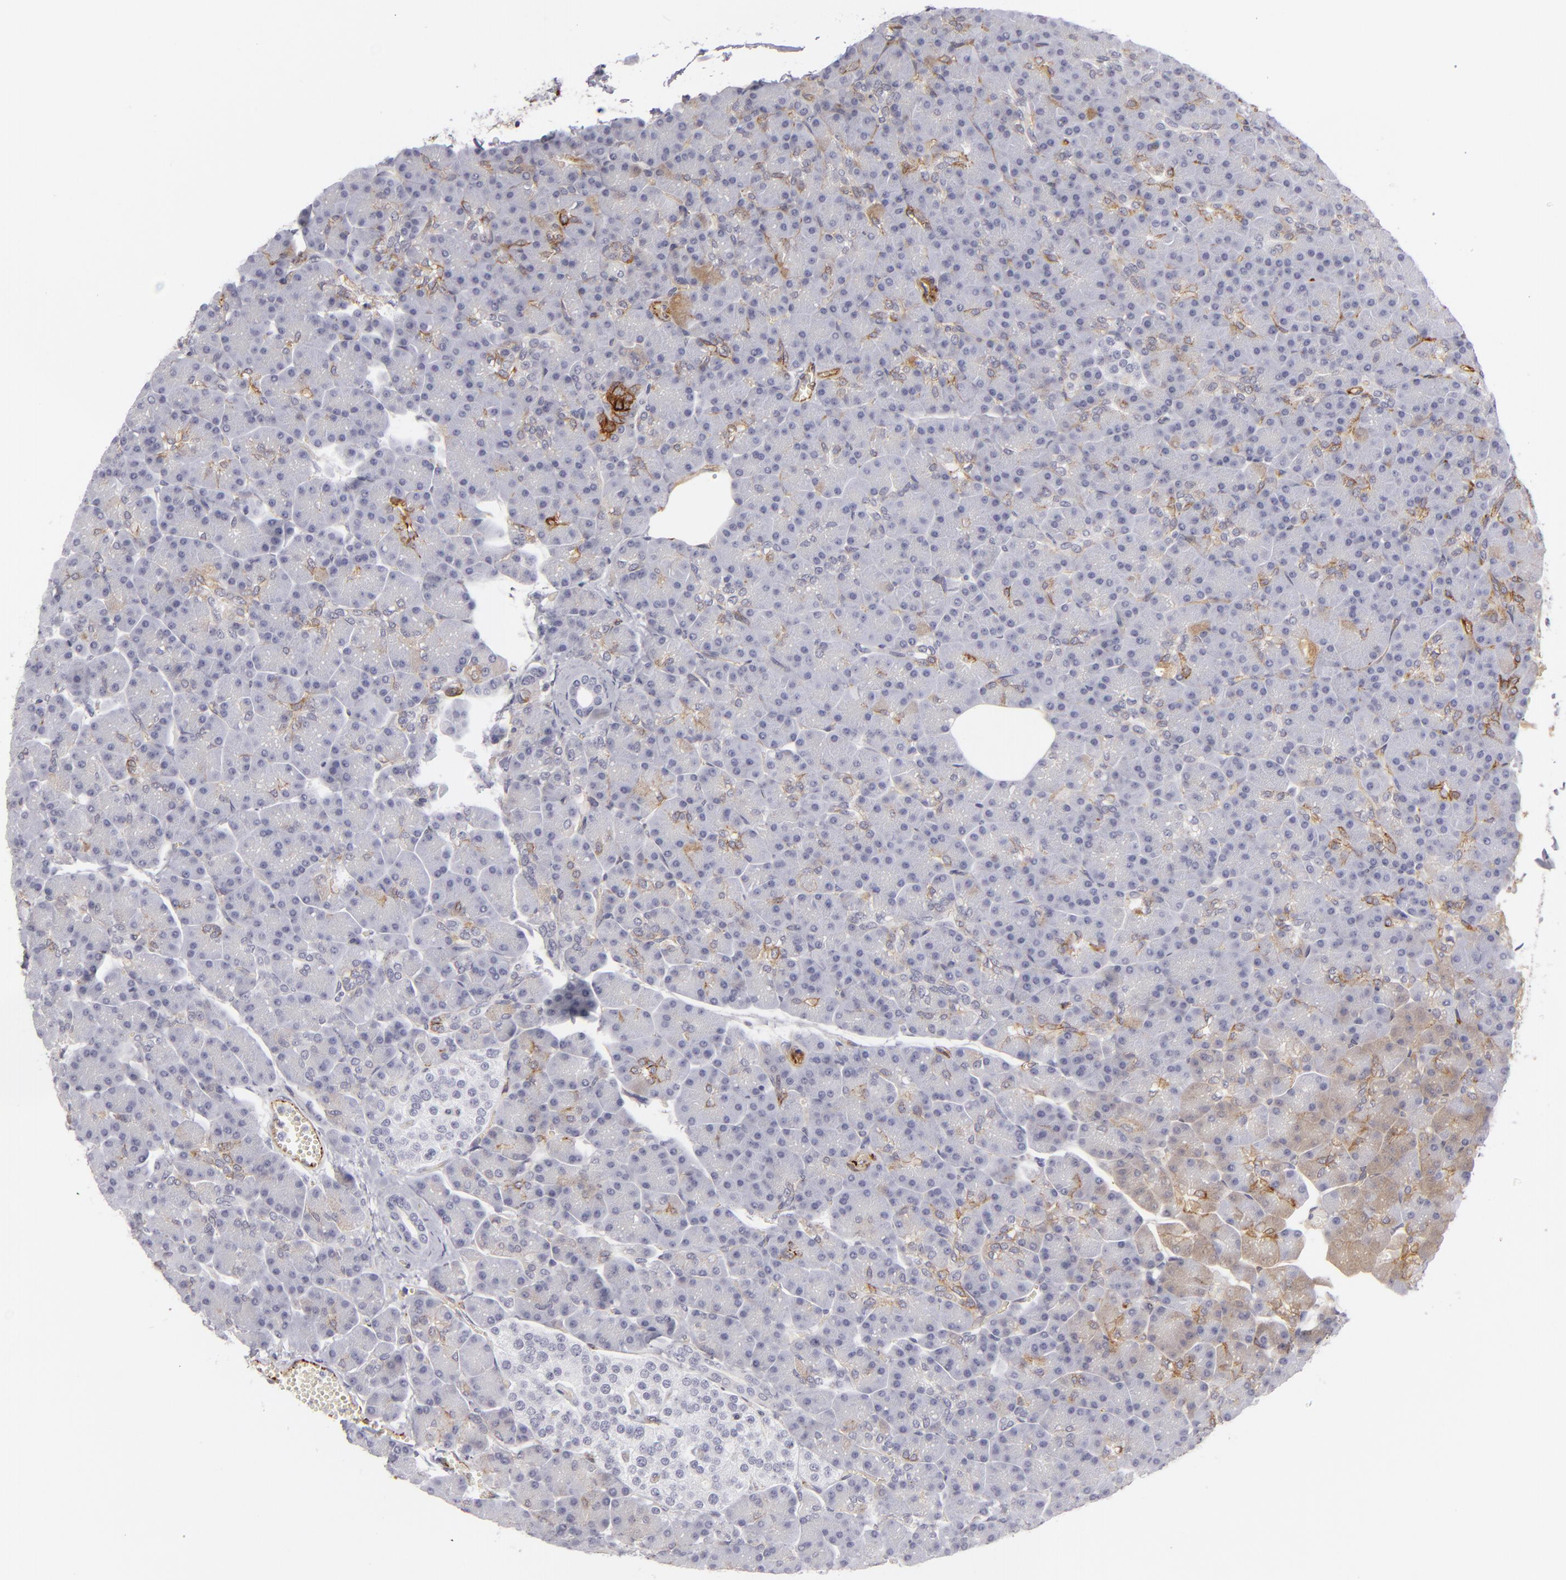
{"staining": {"intensity": "negative", "quantity": "none", "location": "none"}, "tissue": "pancreas", "cell_type": "Exocrine glandular cells", "image_type": "normal", "snomed": [{"axis": "morphology", "description": "Normal tissue, NOS"}, {"axis": "topography", "description": "Pancreas"}], "caption": "There is no significant positivity in exocrine glandular cells of pancreas. (Stains: DAB (3,3'-diaminobenzidine) immunohistochemistry with hematoxylin counter stain, Microscopy: brightfield microscopy at high magnification).", "gene": "MCAM", "patient": {"sex": "female", "age": 43}}